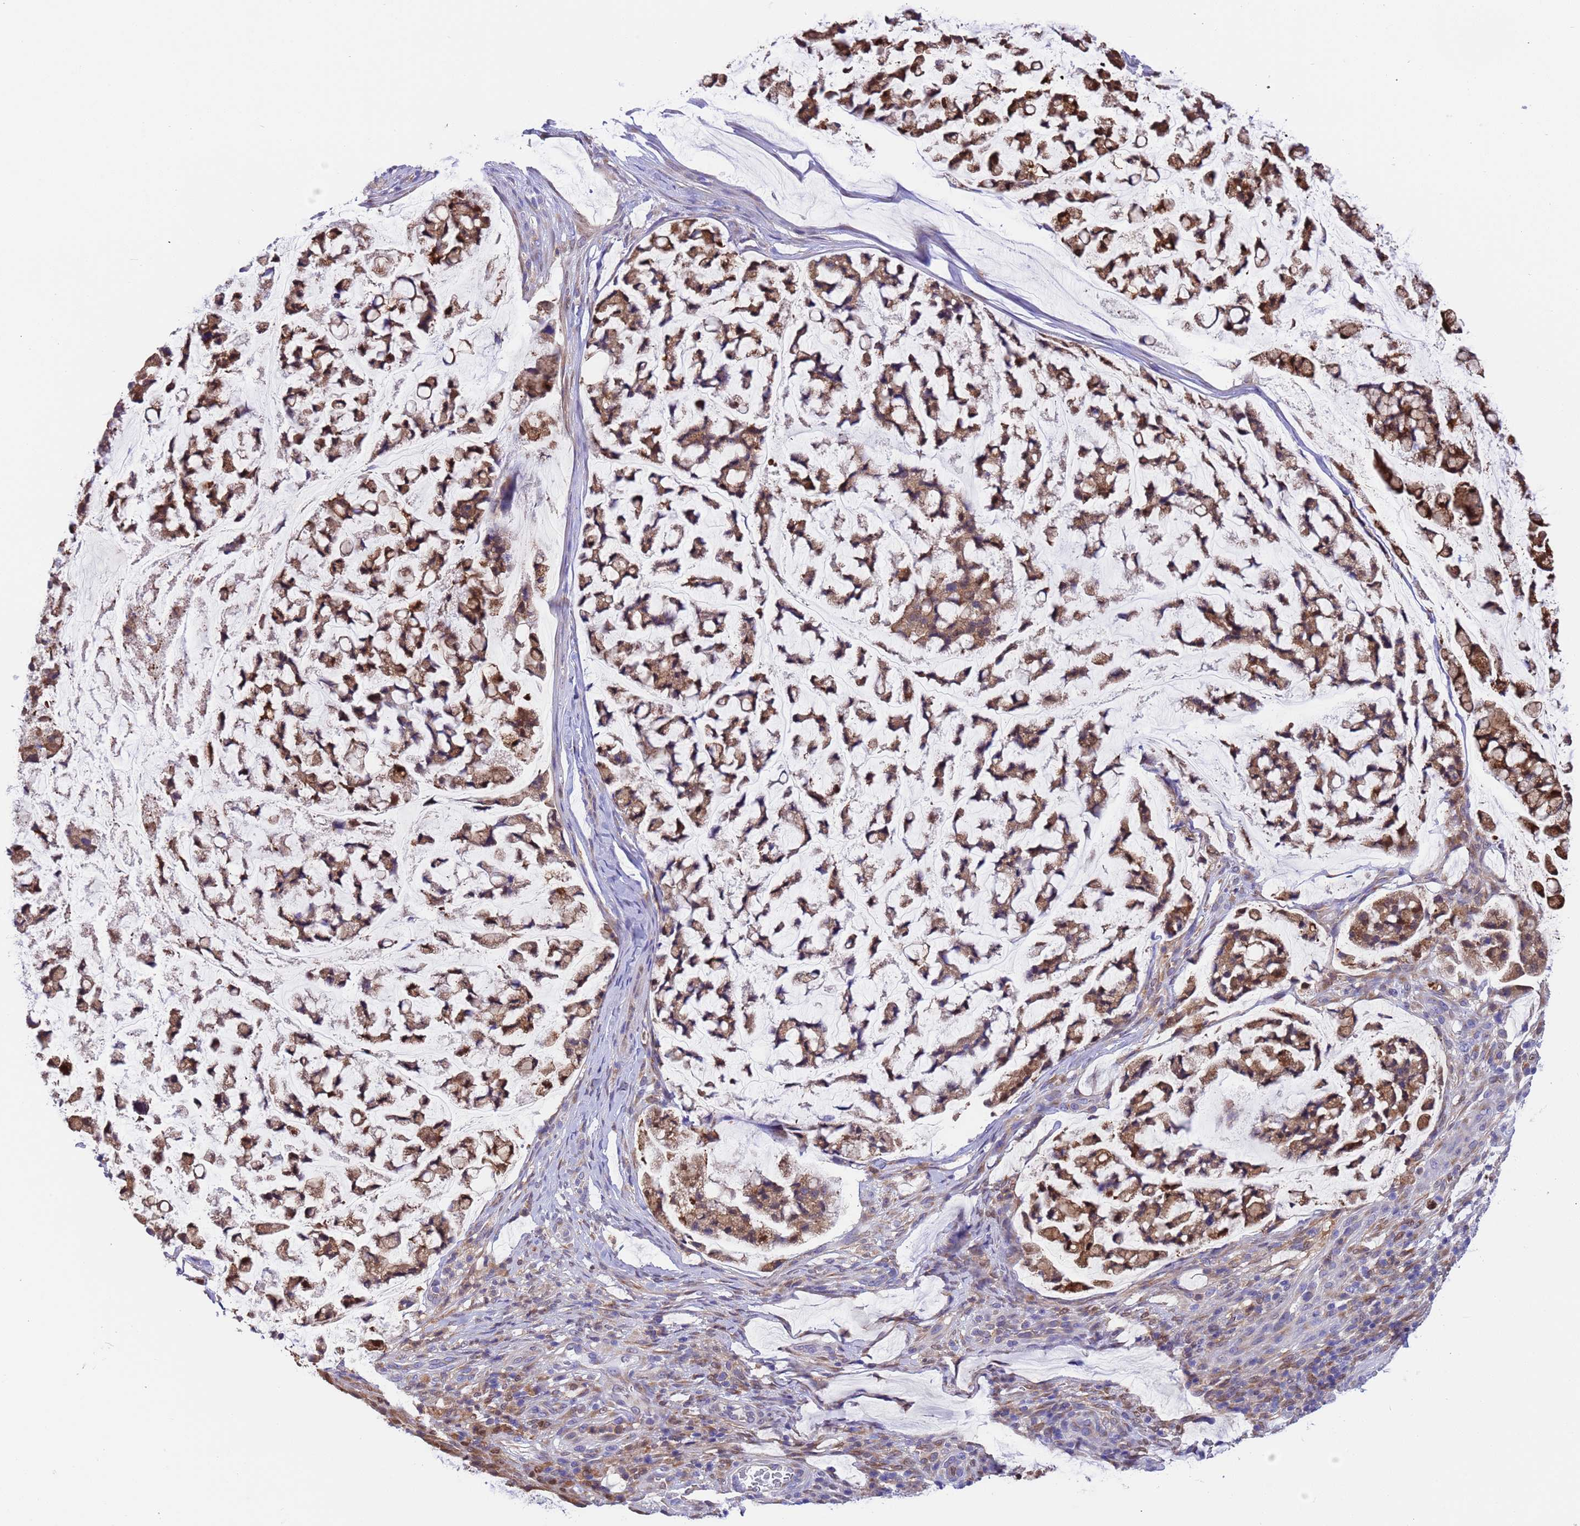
{"staining": {"intensity": "moderate", "quantity": ">75%", "location": "cytoplasmic/membranous"}, "tissue": "stomach cancer", "cell_type": "Tumor cells", "image_type": "cancer", "snomed": [{"axis": "morphology", "description": "Adenocarcinoma, NOS"}, {"axis": "topography", "description": "Stomach, lower"}], "caption": "An image of stomach cancer (adenocarcinoma) stained for a protein exhibits moderate cytoplasmic/membranous brown staining in tumor cells.", "gene": "C6orf47", "patient": {"sex": "male", "age": 67}}